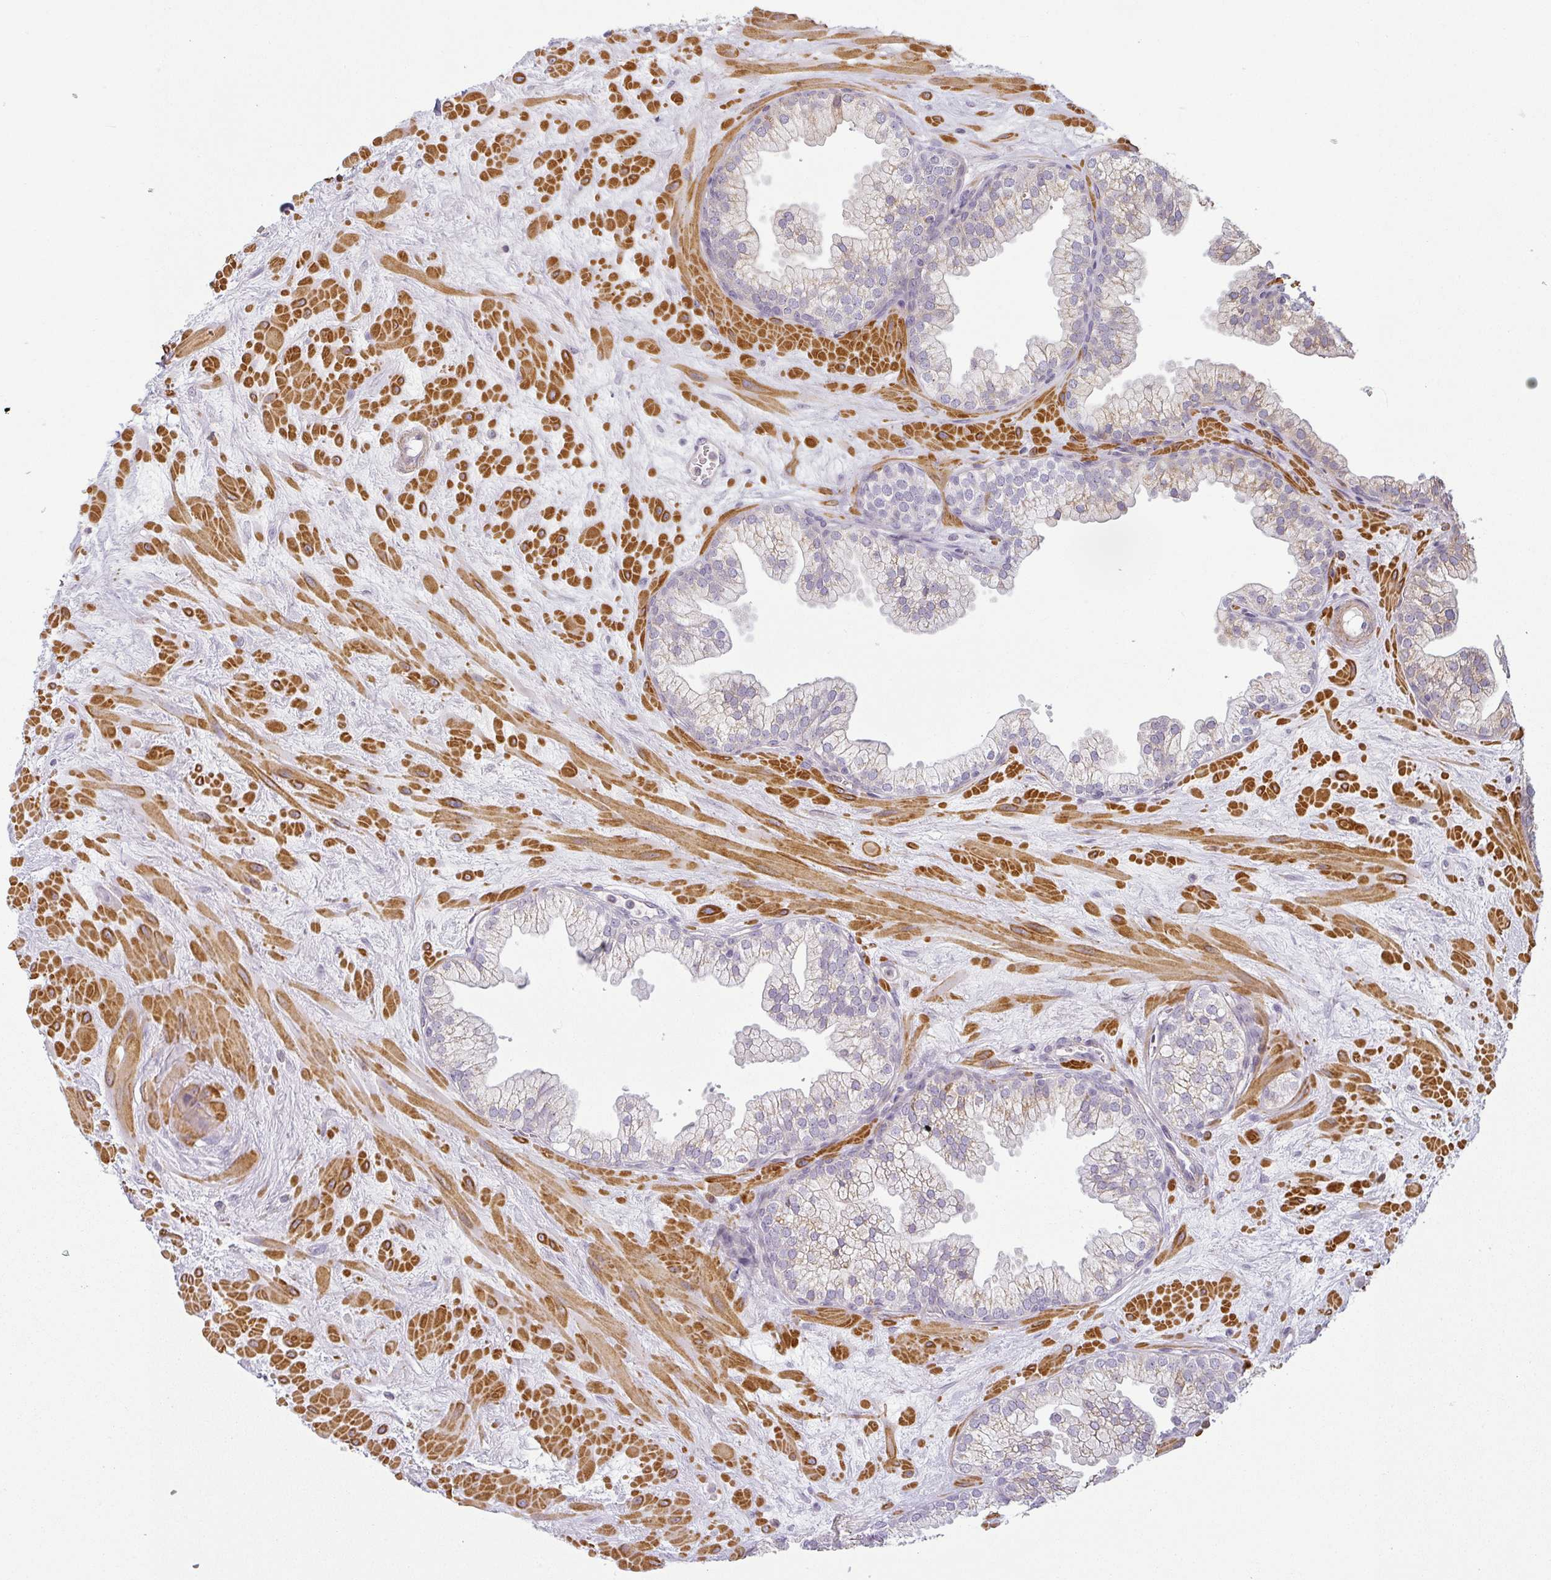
{"staining": {"intensity": "weak", "quantity": "25%-75%", "location": "cytoplasmic/membranous"}, "tissue": "prostate", "cell_type": "Glandular cells", "image_type": "normal", "snomed": [{"axis": "morphology", "description": "Normal tissue, NOS"}, {"axis": "topography", "description": "Prostate"}, {"axis": "topography", "description": "Peripheral nerve tissue"}], "caption": "Glandular cells demonstrate weak cytoplasmic/membranous positivity in about 25%-75% of cells in unremarkable prostate. (DAB = brown stain, brightfield microscopy at high magnification).", "gene": "CCDC144A", "patient": {"sex": "male", "age": 61}}